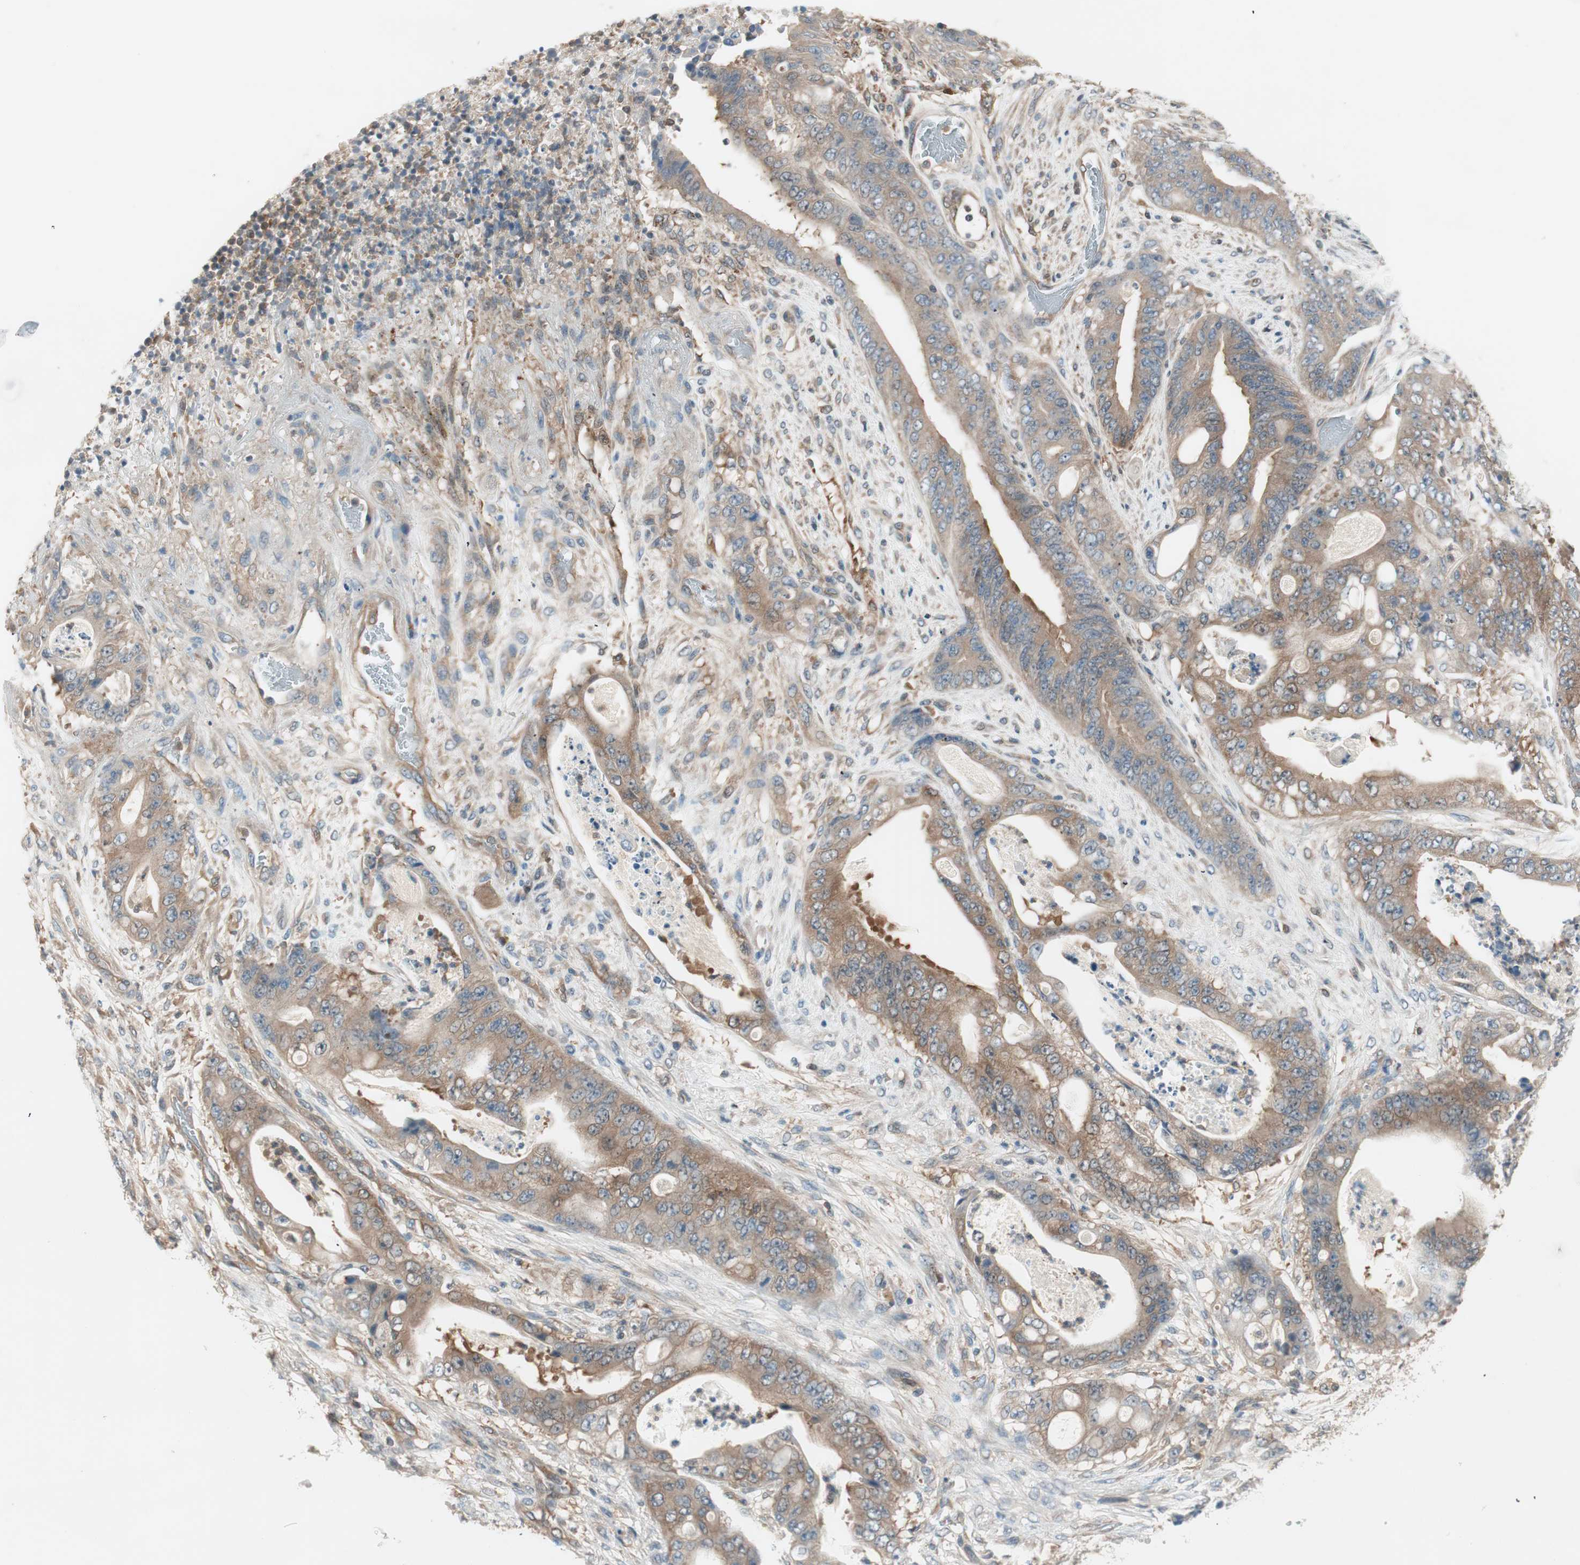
{"staining": {"intensity": "moderate", "quantity": ">75%", "location": "cytoplasmic/membranous"}, "tissue": "stomach cancer", "cell_type": "Tumor cells", "image_type": "cancer", "snomed": [{"axis": "morphology", "description": "Adenocarcinoma, NOS"}, {"axis": "topography", "description": "Stomach"}], "caption": "Protein analysis of adenocarcinoma (stomach) tissue reveals moderate cytoplasmic/membranous staining in approximately >75% of tumor cells. (IHC, brightfield microscopy, high magnification).", "gene": "GALT", "patient": {"sex": "female", "age": 73}}